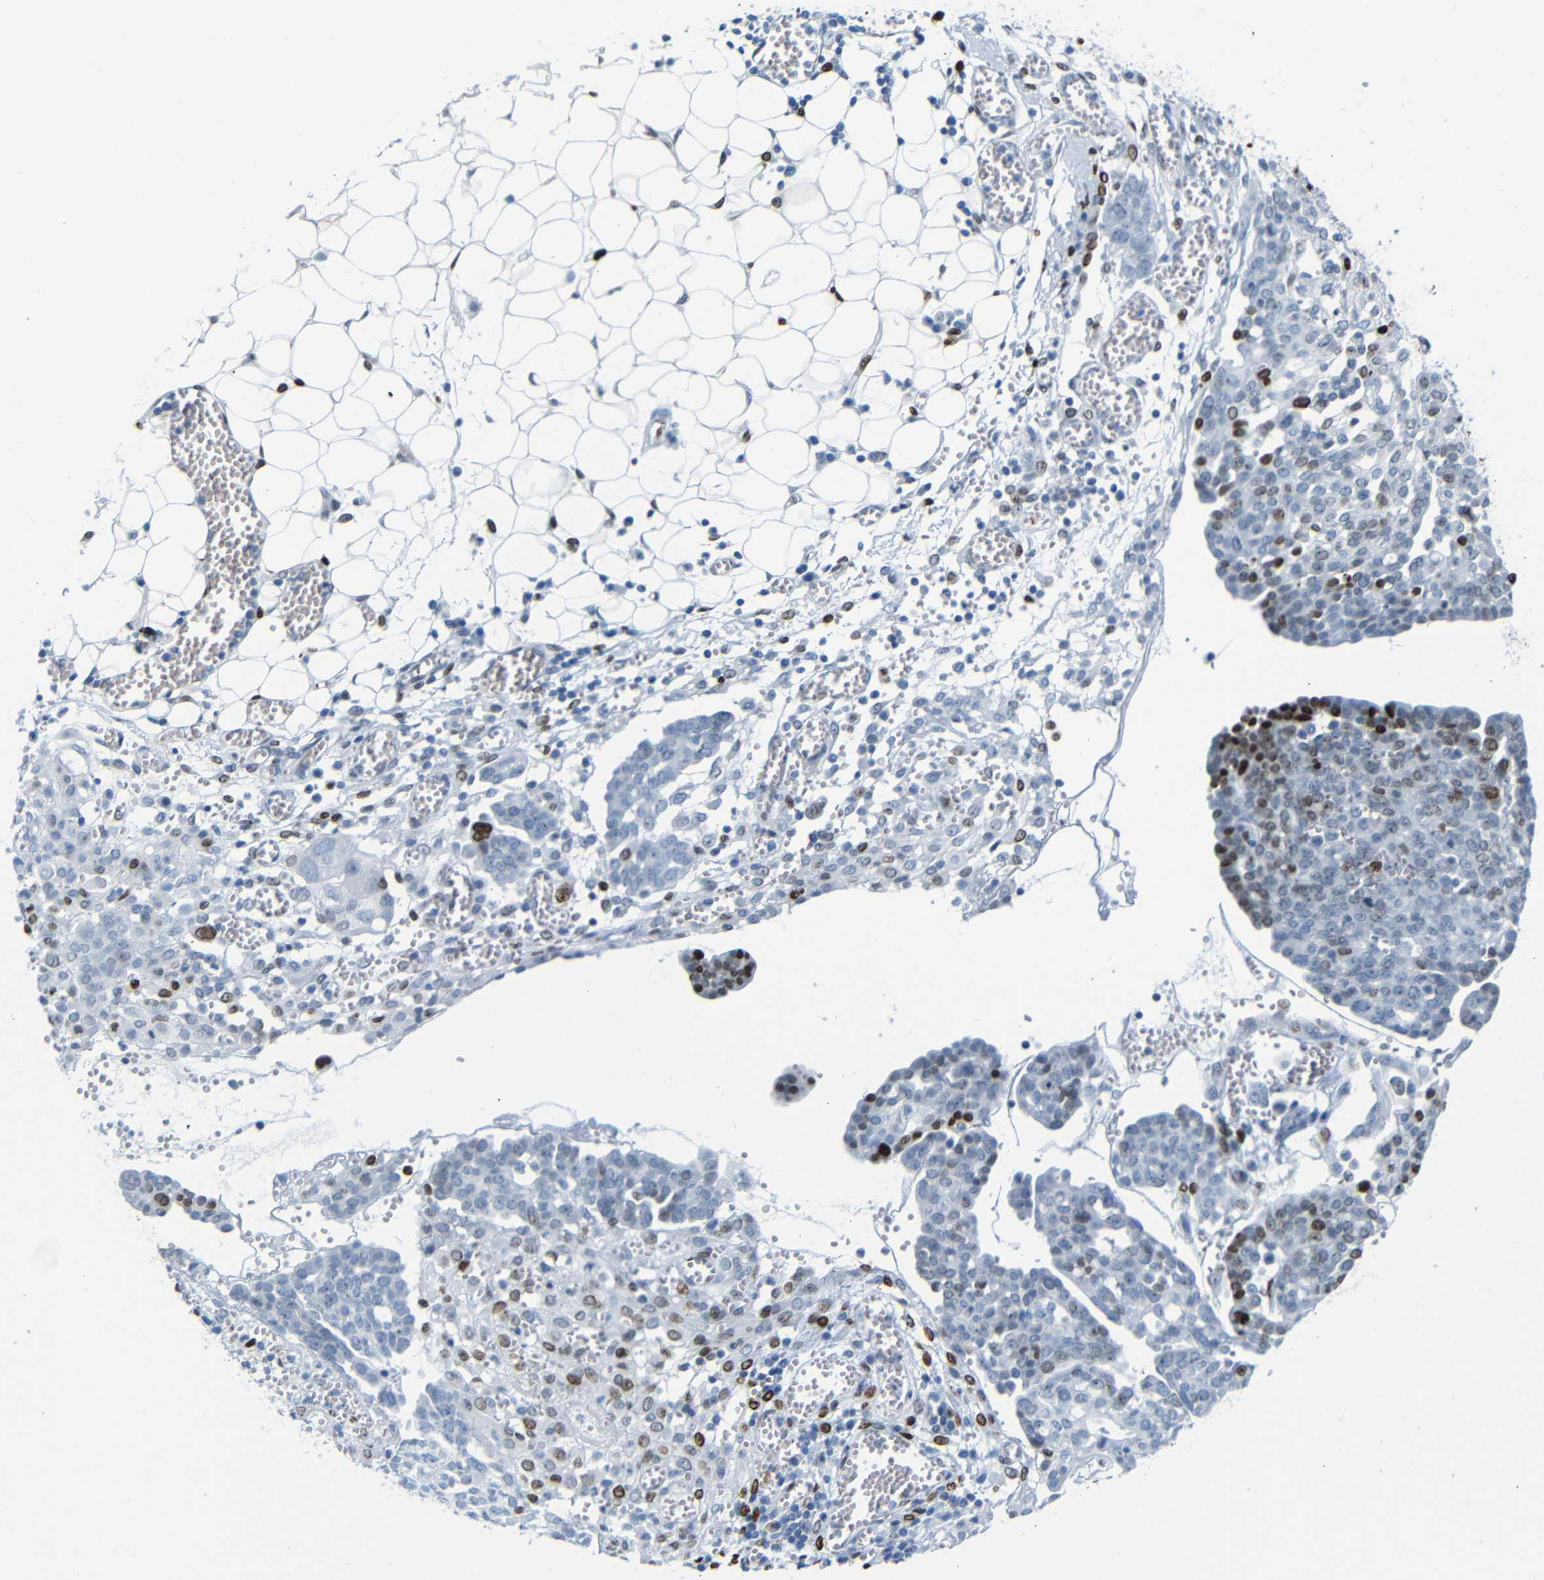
{"staining": {"intensity": "strong", "quantity": "<25%", "location": "nuclear"}, "tissue": "ovarian cancer", "cell_type": "Tumor cells", "image_type": "cancer", "snomed": [{"axis": "morphology", "description": "Cystadenocarcinoma, serous, NOS"}, {"axis": "topography", "description": "Soft tissue"}, {"axis": "topography", "description": "Ovary"}], "caption": "Serous cystadenocarcinoma (ovarian) stained for a protein (brown) displays strong nuclear positive positivity in about <25% of tumor cells.", "gene": "NPIPB15", "patient": {"sex": "female", "age": 57}}